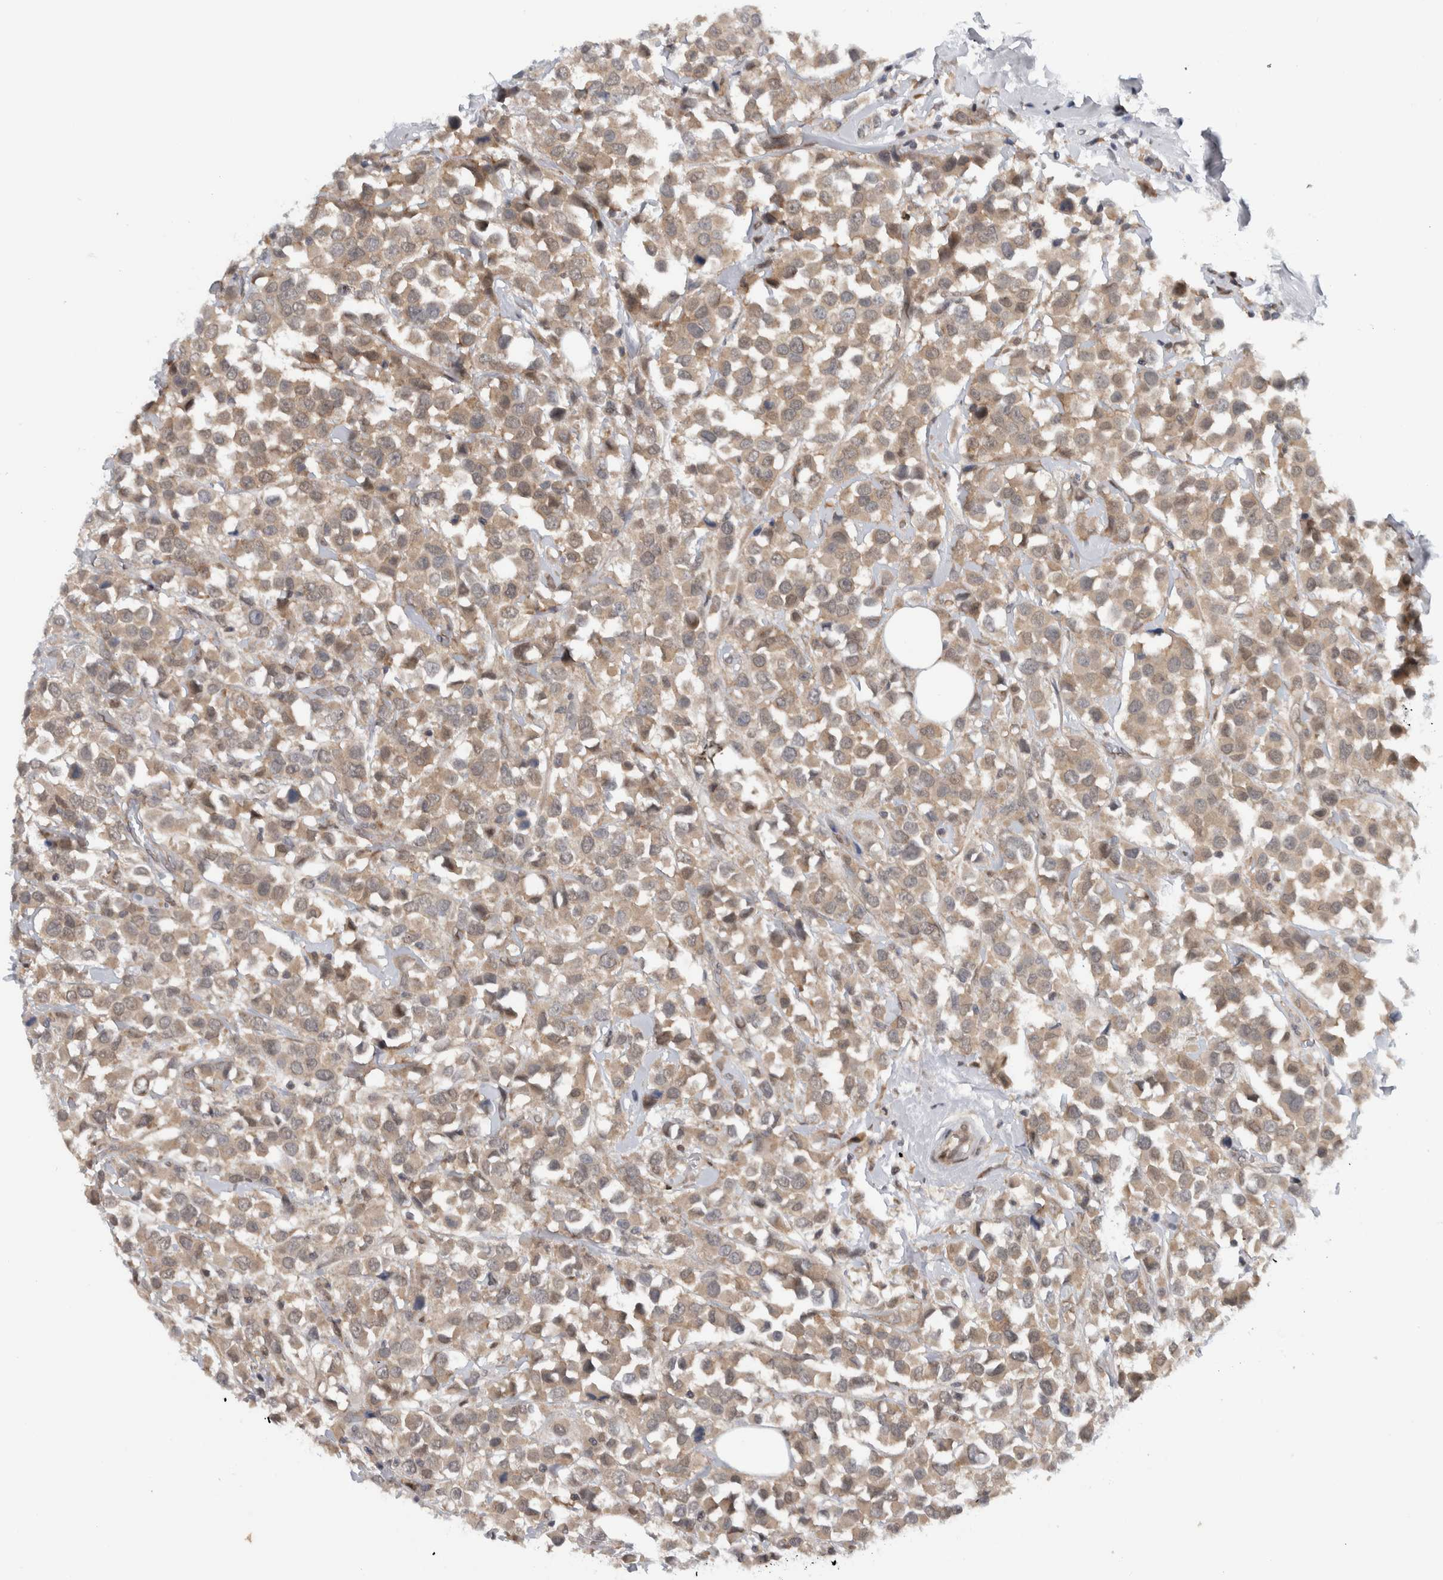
{"staining": {"intensity": "weak", "quantity": ">75%", "location": "cytoplasmic/membranous"}, "tissue": "breast cancer", "cell_type": "Tumor cells", "image_type": "cancer", "snomed": [{"axis": "morphology", "description": "Duct carcinoma"}, {"axis": "topography", "description": "Breast"}], "caption": "Protein staining of breast cancer tissue displays weak cytoplasmic/membranous expression in approximately >75% of tumor cells.", "gene": "CCDC43", "patient": {"sex": "female", "age": 61}}